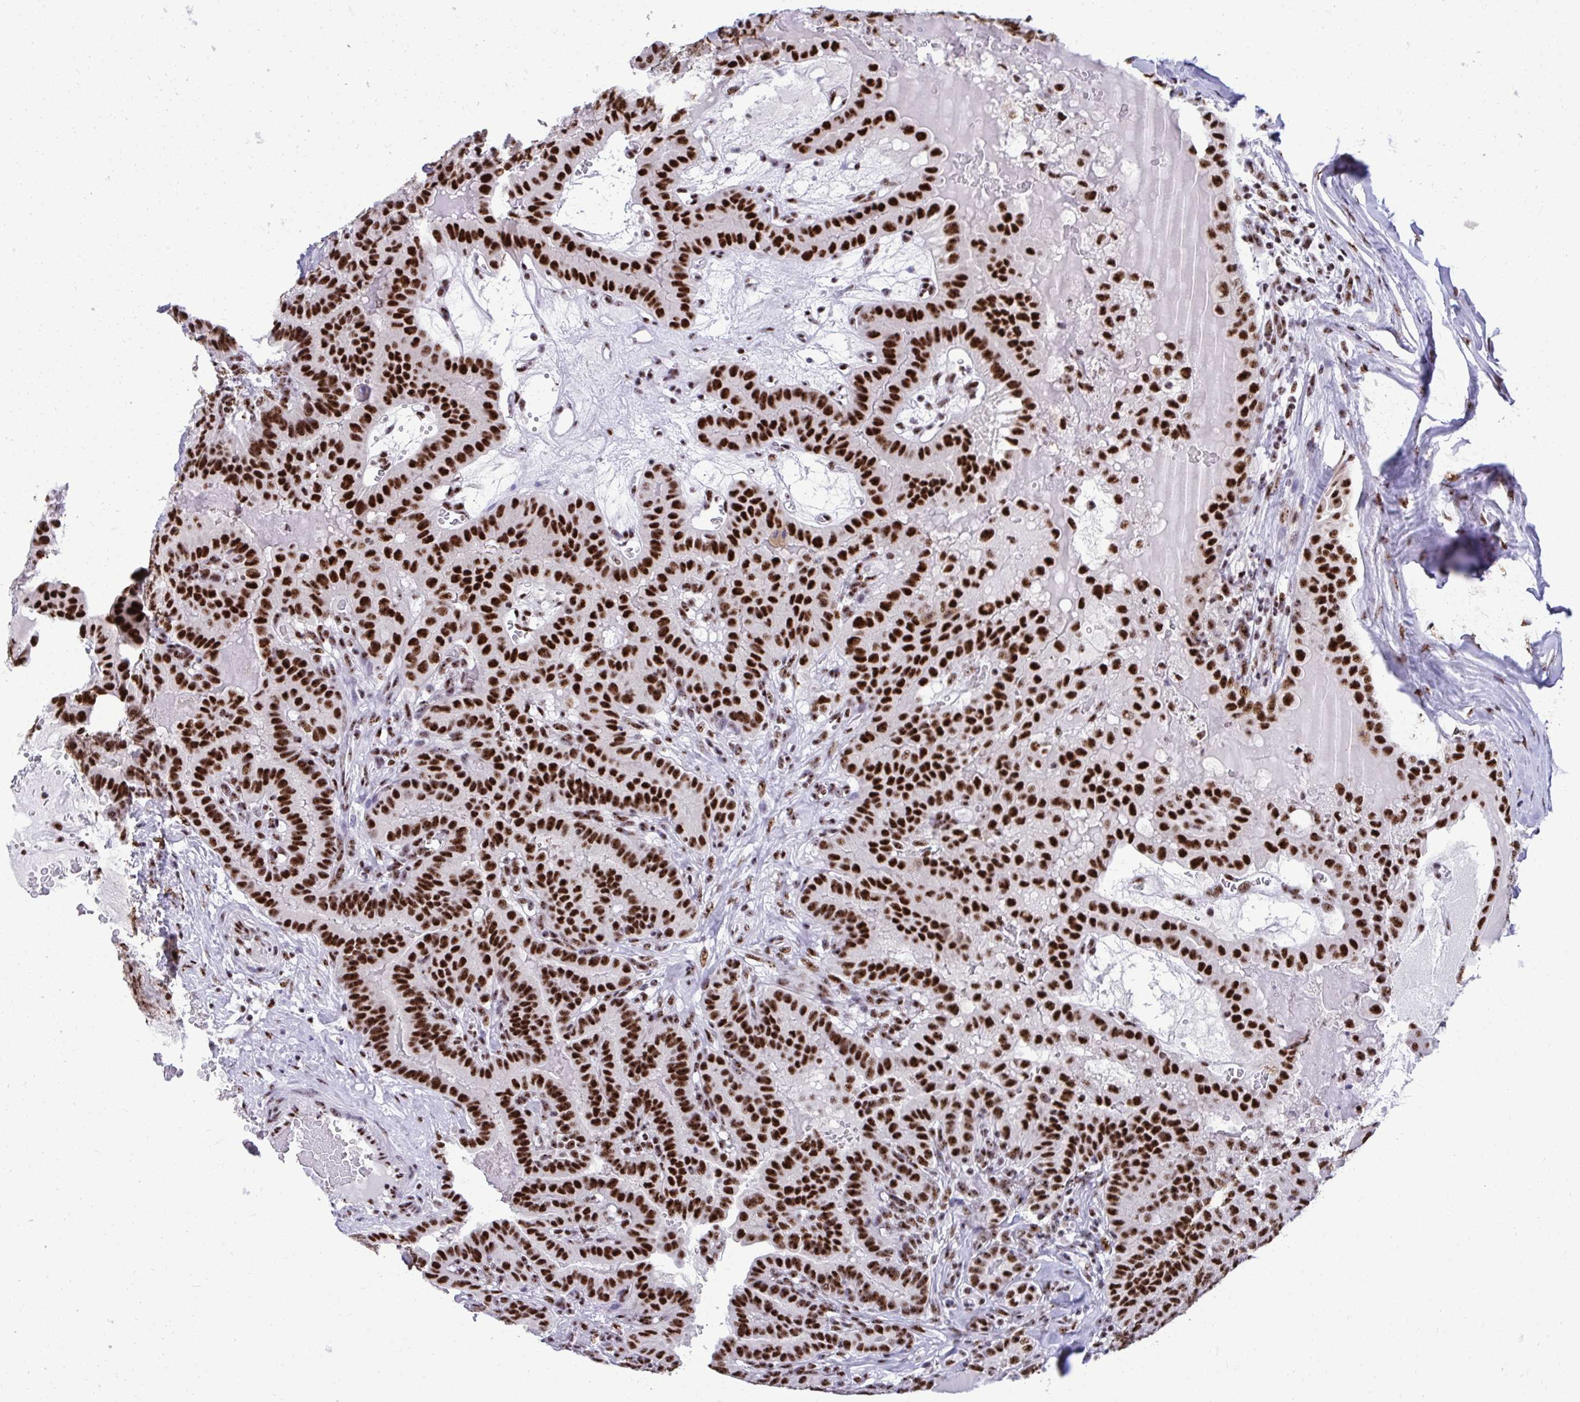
{"staining": {"intensity": "strong", "quantity": ">75%", "location": "nuclear"}, "tissue": "thyroid cancer", "cell_type": "Tumor cells", "image_type": "cancer", "snomed": [{"axis": "morphology", "description": "Papillary adenocarcinoma, NOS"}, {"axis": "topography", "description": "Thyroid gland"}], "caption": "This image reveals thyroid cancer stained with IHC to label a protein in brown. The nuclear of tumor cells show strong positivity for the protein. Nuclei are counter-stained blue.", "gene": "PELP1", "patient": {"sex": "male", "age": 87}}